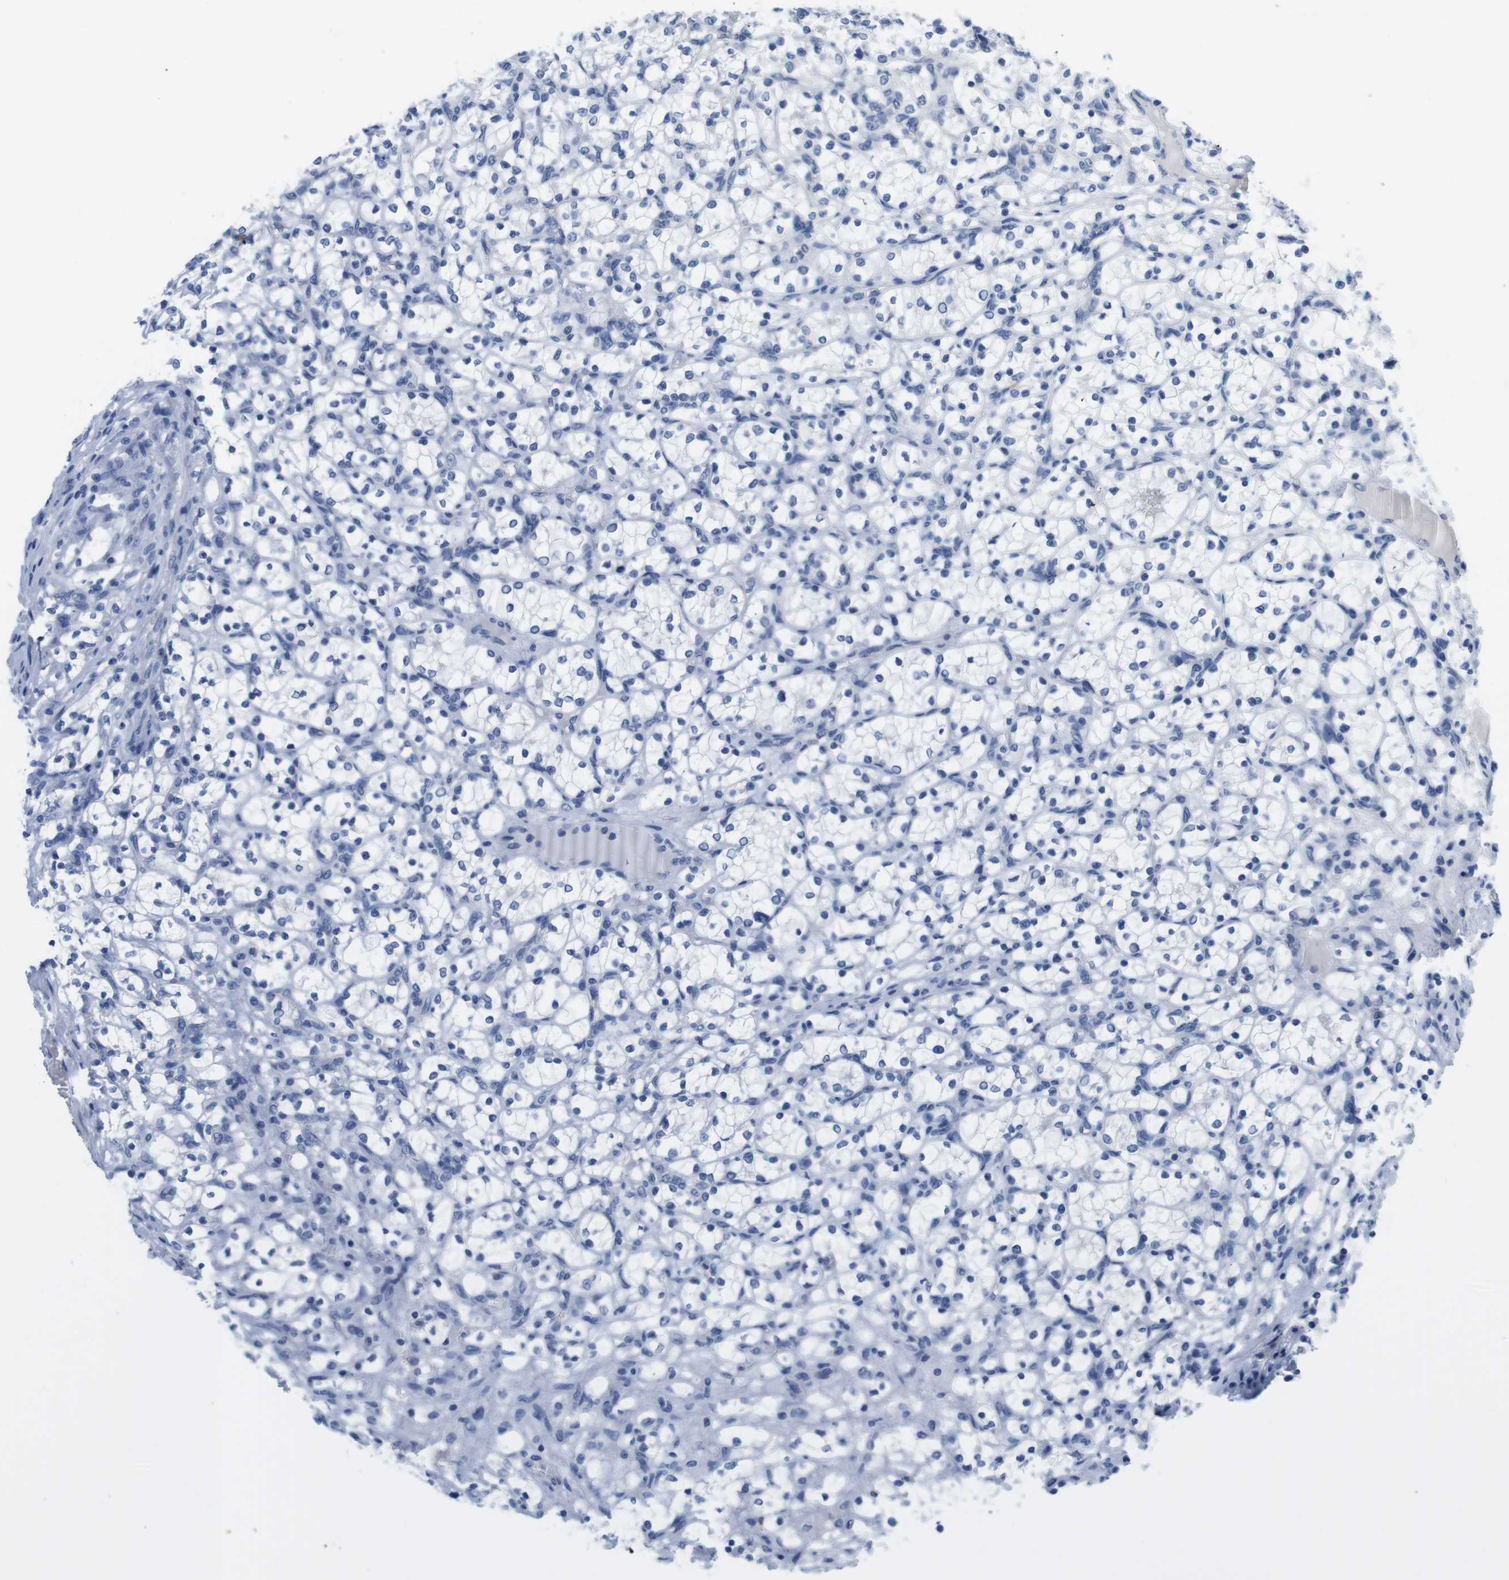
{"staining": {"intensity": "negative", "quantity": "none", "location": "none"}, "tissue": "renal cancer", "cell_type": "Tumor cells", "image_type": "cancer", "snomed": [{"axis": "morphology", "description": "Adenocarcinoma, NOS"}, {"axis": "topography", "description": "Kidney"}], "caption": "Renal cancer was stained to show a protein in brown. There is no significant expression in tumor cells.", "gene": "MAP6", "patient": {"sex": "female", "age": 69}}